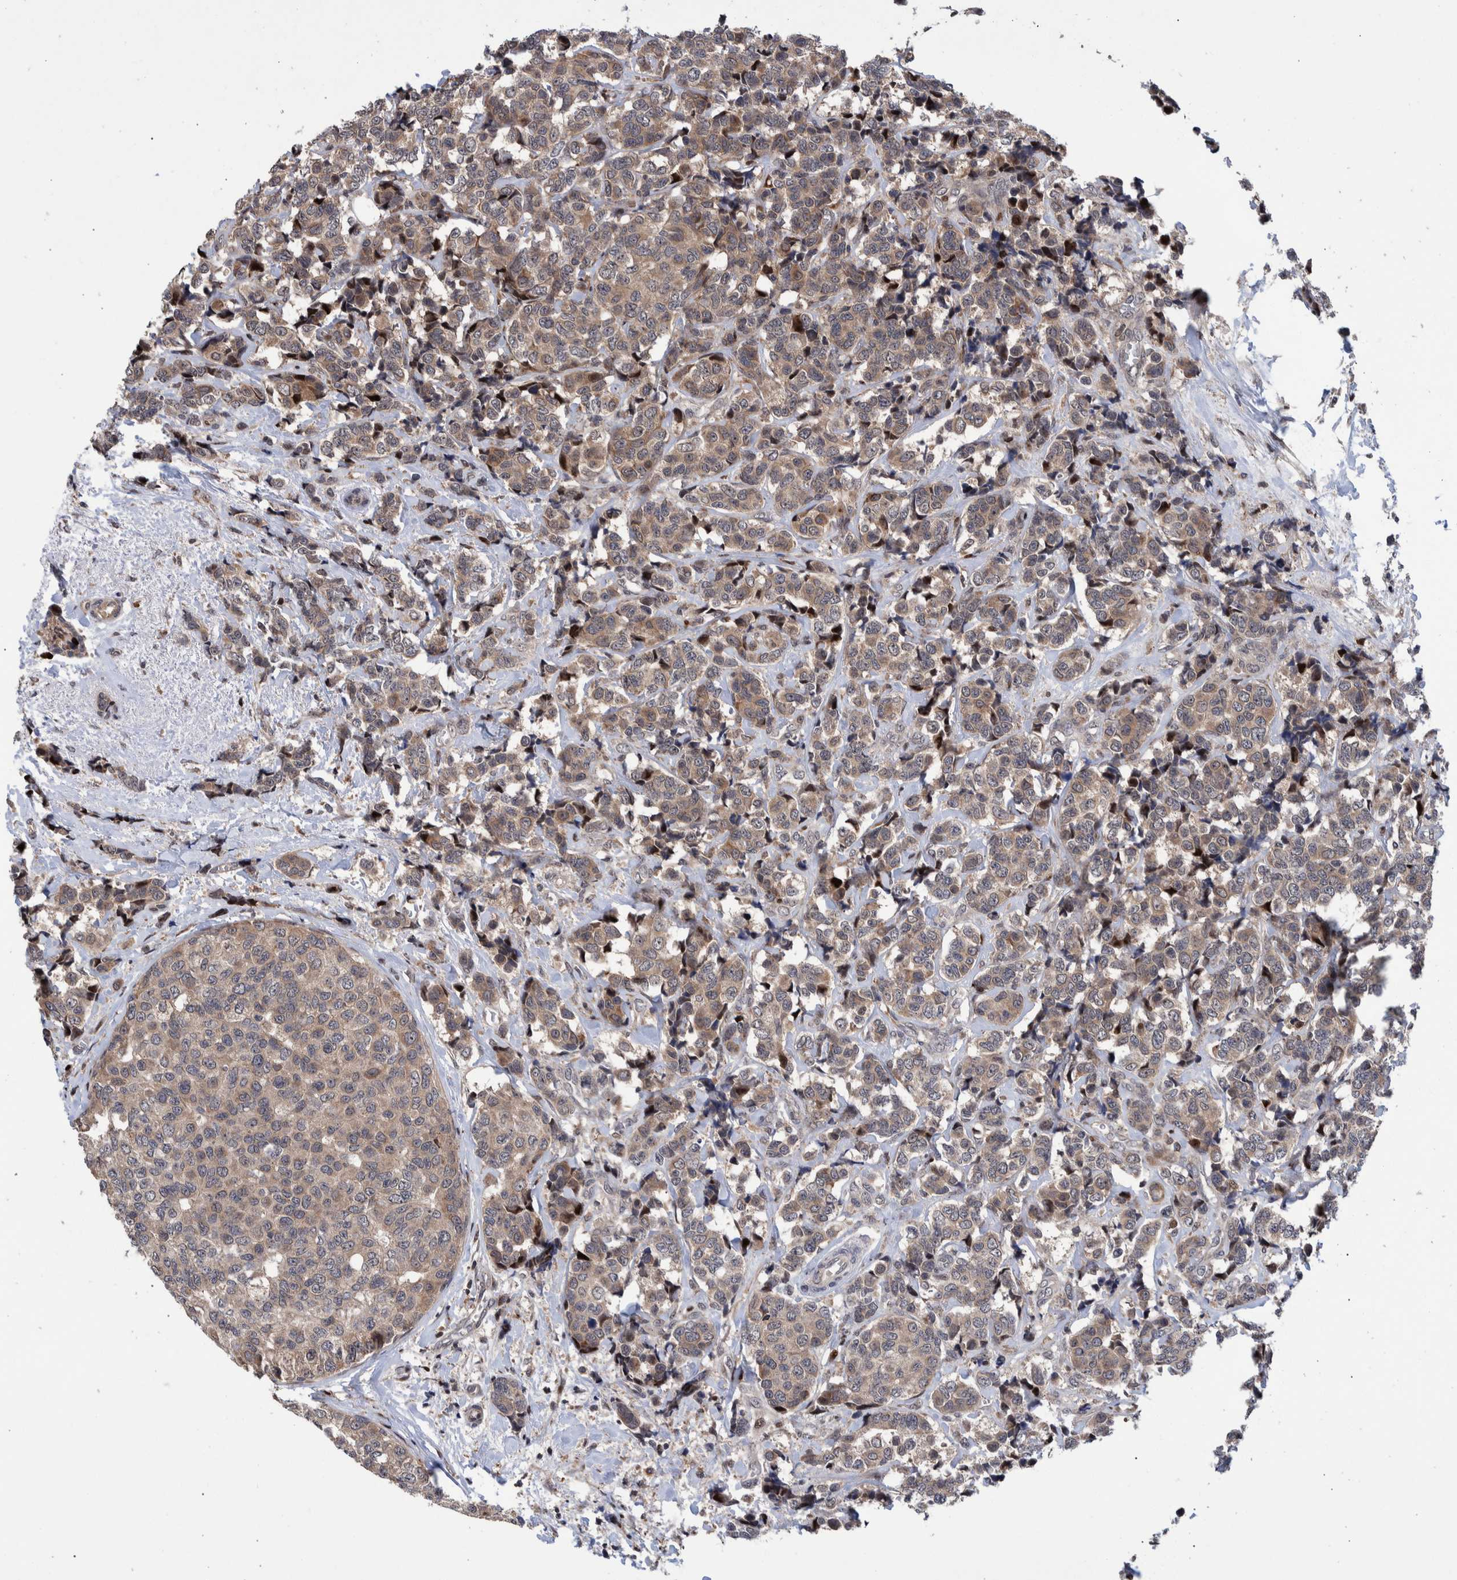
{"staining": {"intensity": "weak", "quantity": ">75%", "location": "cytoplasmic/membranous"}, "tissue": "breast cancer", "cell_type": "Tumor cells", "image_type": "cancer", "snomed": [{"axis": "morphology", "description": "Normal tissue, NOS"}, {"axis": "morphology", "description": "Duct carcinoma"}, {"axis": "topography", "description": "Breast"}], "caption": "A histopathology image showing weak cytoplasmic/membranous expression in approximately >75% of tumor cells in breast infiltrating ductal carcinoma, as visualized by brown immunohistochemical staining.", "gene": "SHISA6", "patient": {"sex": "female", "age": 43}}